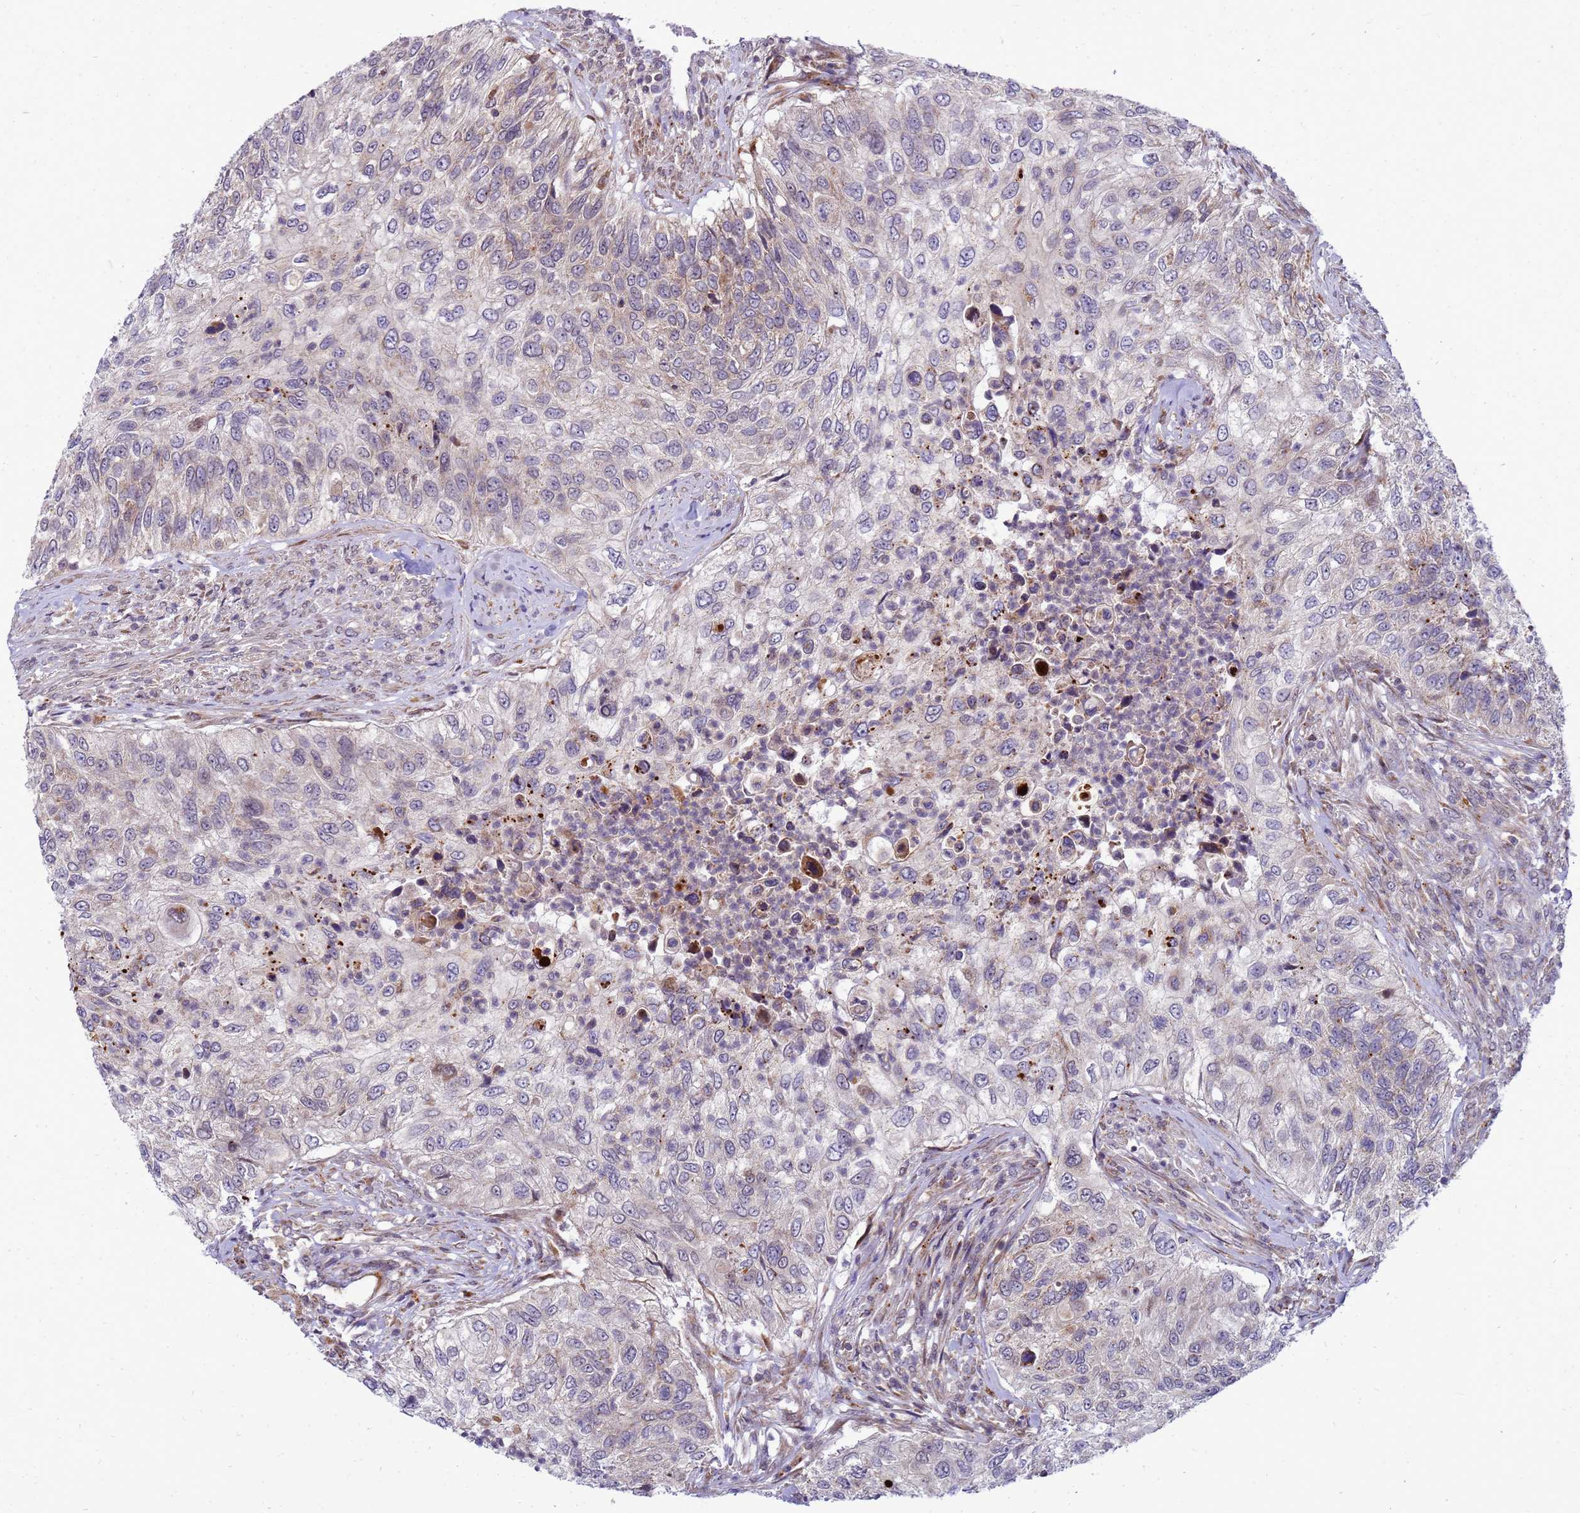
{"staining": {"intensity": "weak", "quantity": "25%-75%", "location": "cytoplasmic/membranous"}, "tissue": "urothelial cancer", "cell_type": "Tumor cells", "image_type": "cancer", "snomed": [{"axis": "morphology", "description": "Urothelial carcinoma, High grade"}, {"axis": "topography", "description": "Urinary bladder"}], "caption": "Urothelial cancer stained with a brown dye reveals weak cytoplasmic/membranous positive staining in about 25%-75% of tumor cells.", "gene": "C12orf43", "patient": {"sex": "female", "age": 60}}